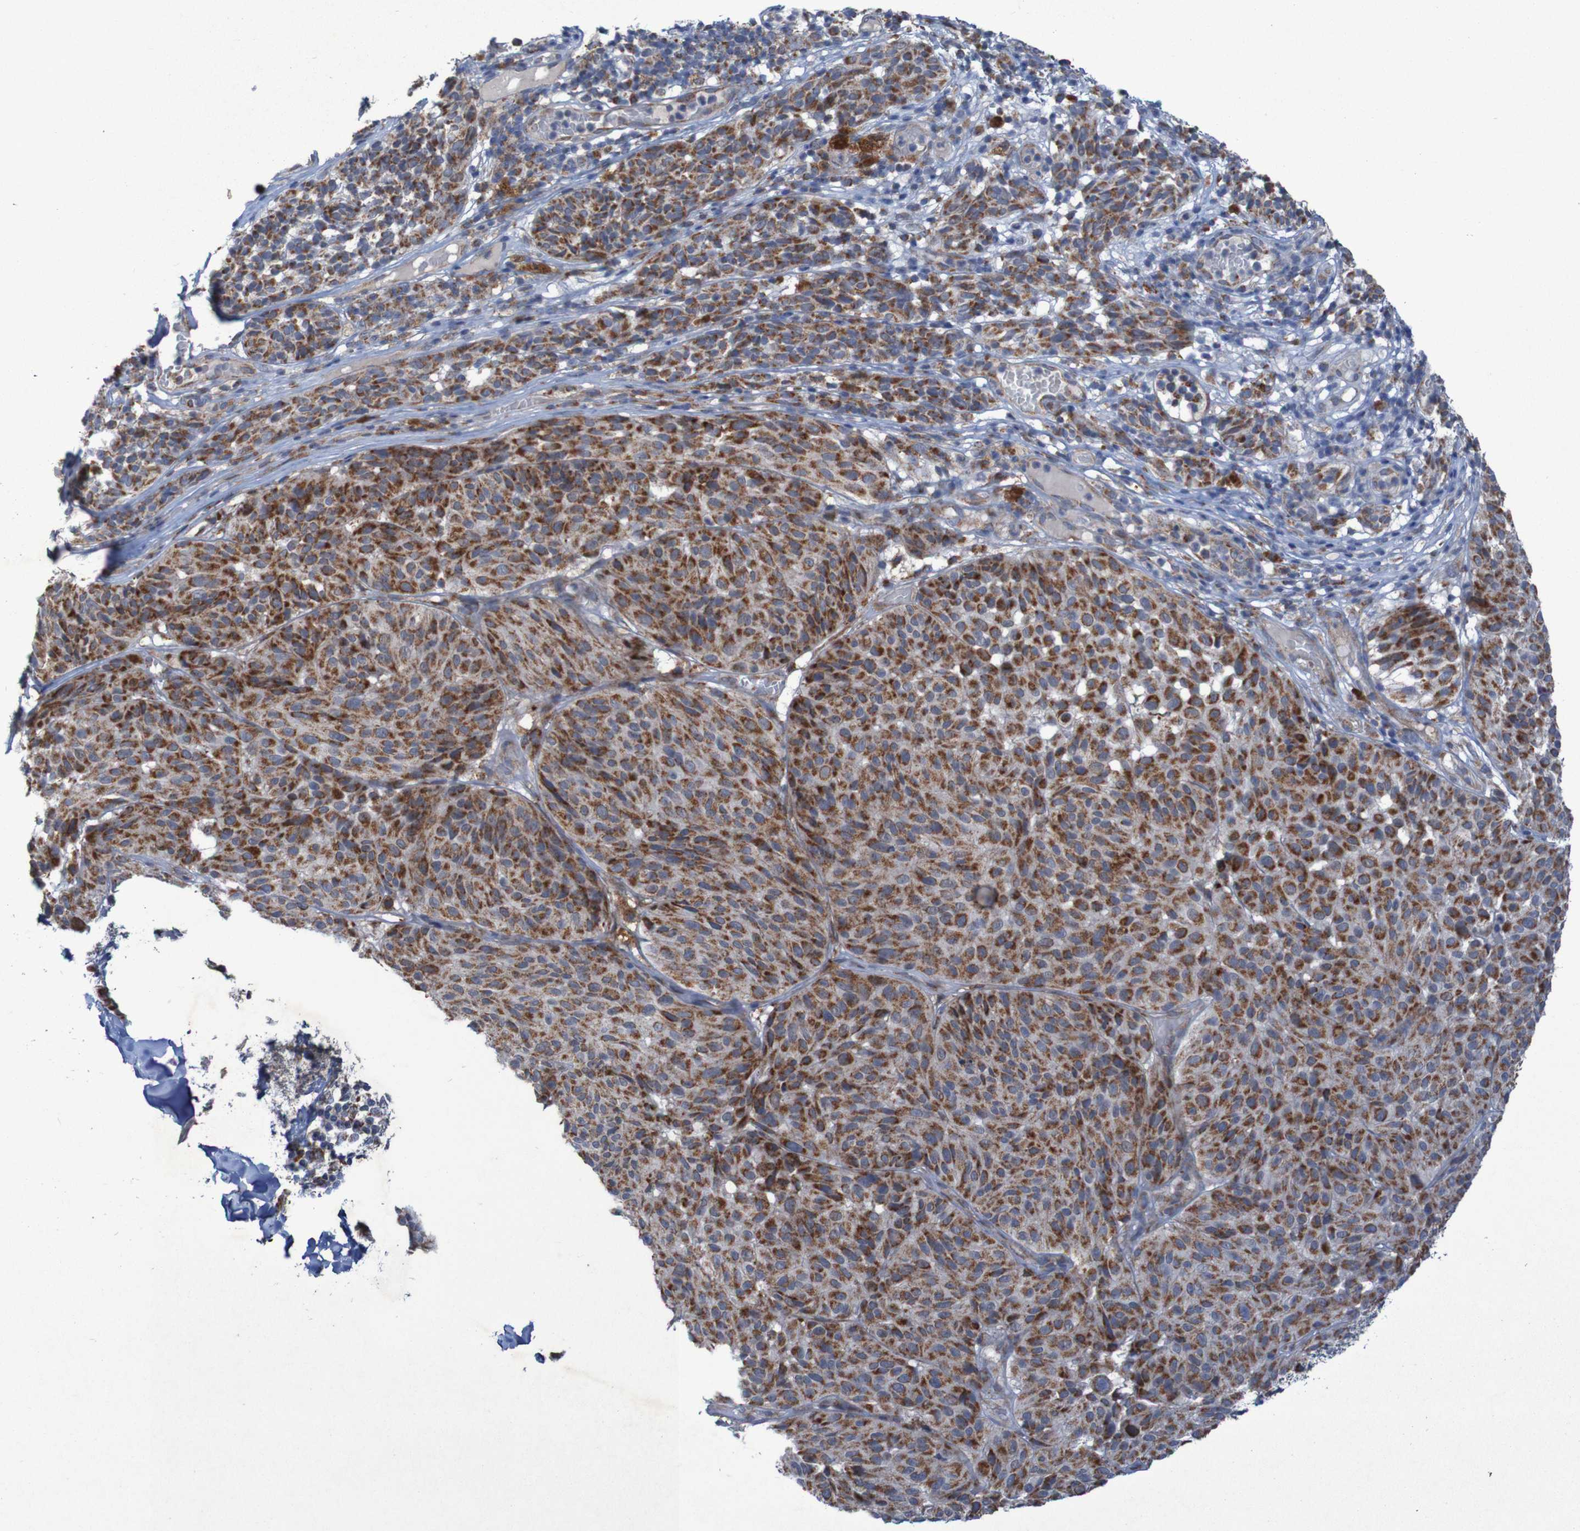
{"staining": {"intensity": "moderate", "quantity": ">75%", "location": "cytoplasmic/membranous"}, "tissue": "melanoma", "cell_type": "Tumor cells", "image_type": "cancer", "snomed": [{"axis": "morphology", "description": "Malignant melanoma, NOS"}, {"axis": "topography", "description": "Skin"}], "caption": "Malignant melanoma stained with a brown dye exhibits moderate cytoplasmic/membranous positive expression in approximately >75% of tumor cells.", "gene": "CCDC51", "patient": {"sex": "female", "age": 46}}